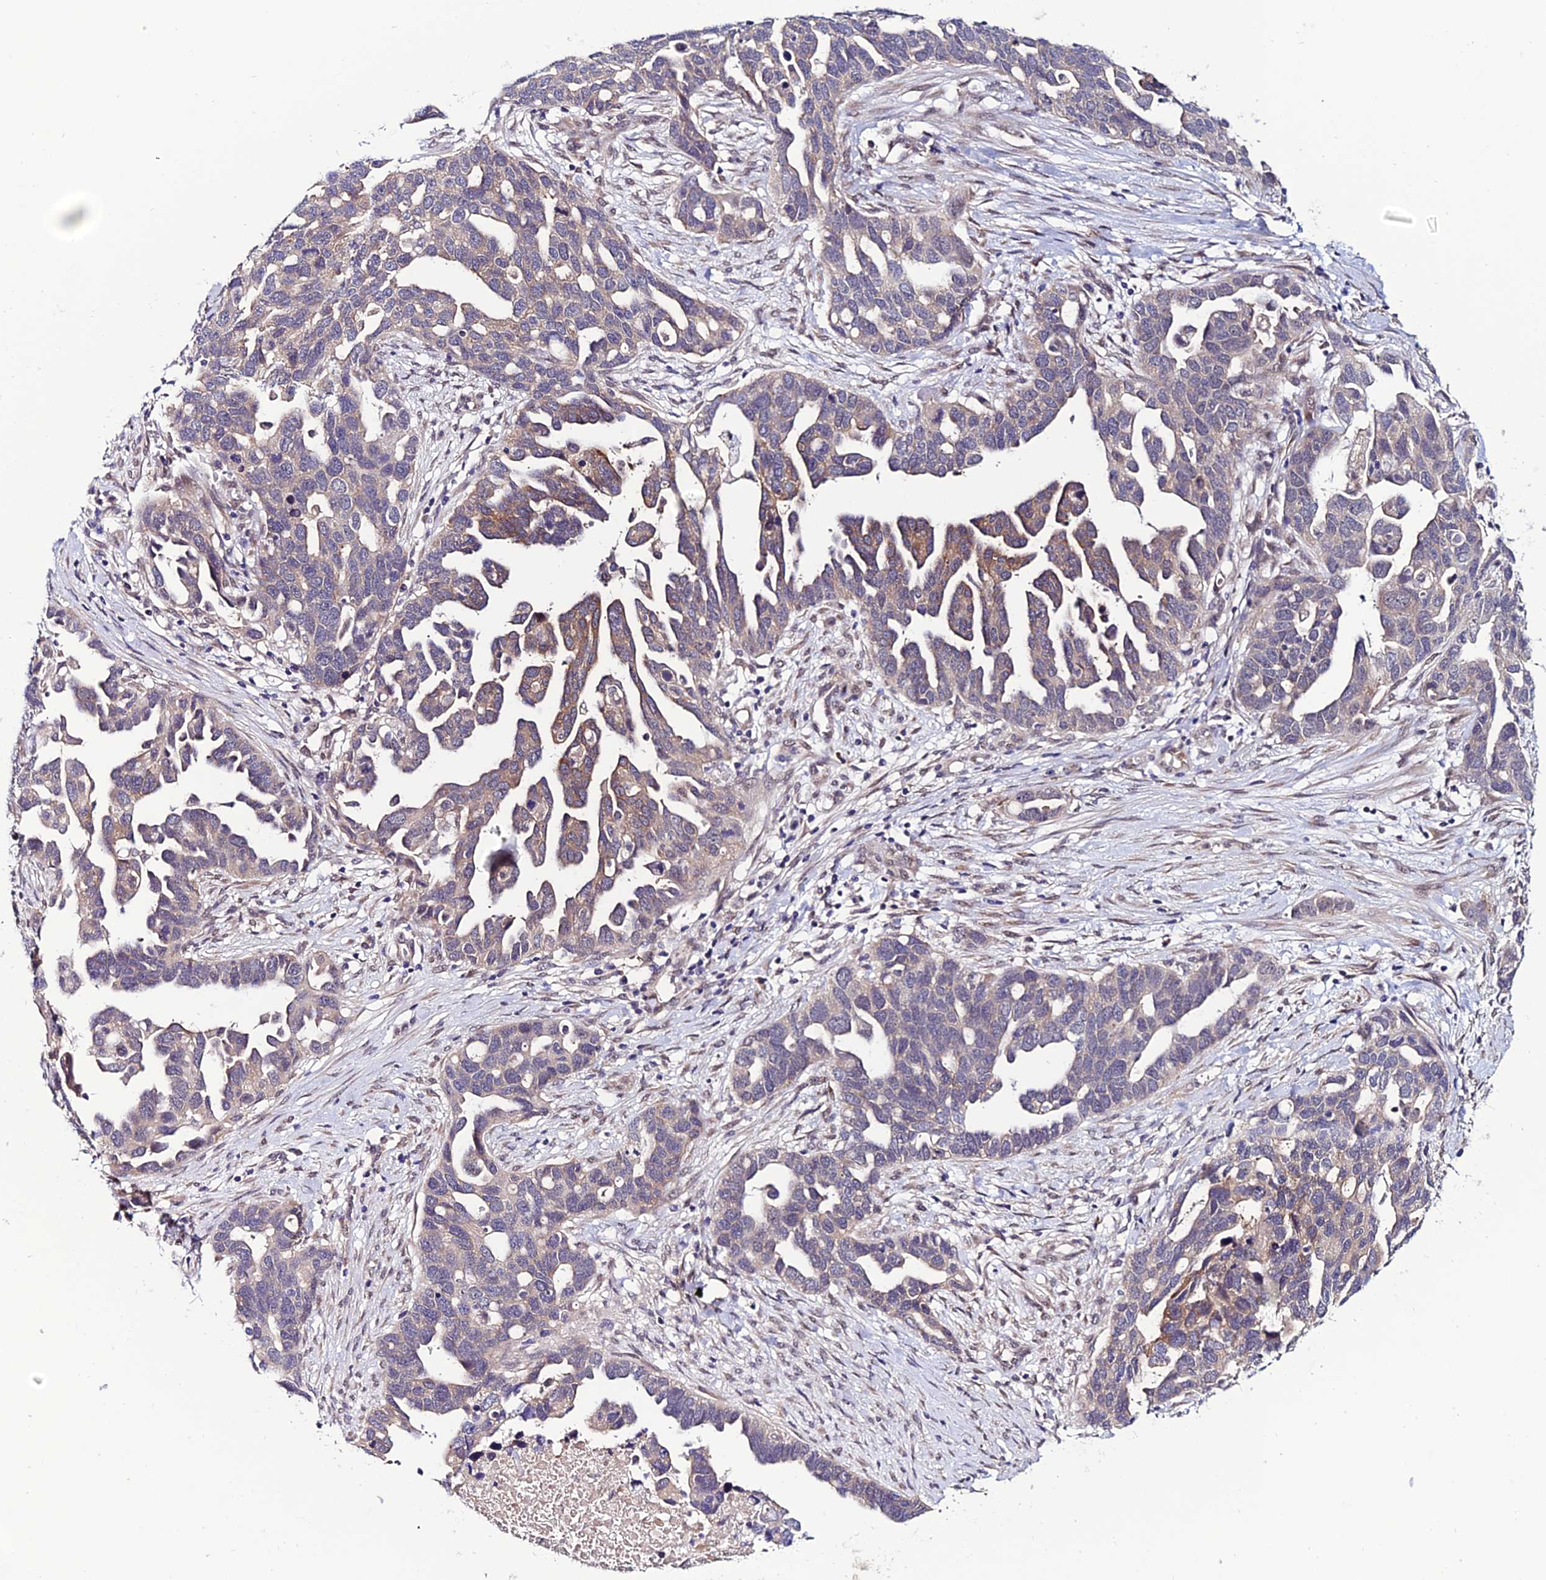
{"staining": {"intensity": "weak", "quantity": "25%-75%", "location": "cytoplasmic/membranous"}, "tissue": "ovarian cancer", "cell_type": "Tumor cells", "image_type": "cancer", "snomed": [{"axis": "morphology", "description": "Cystadenocarcinoma, serous, NOS"}, {"axis": "topography", "description": "Ovary"}], "caption": "The photomicrograph shows a brown stain indicating the presence of a protein in the cytoplasmic/membranous of tumor cells in serous cystadenocarcinoma (ovarian).", "gene": "FZD8", "patient": {"sex": "female", "age": 54}}